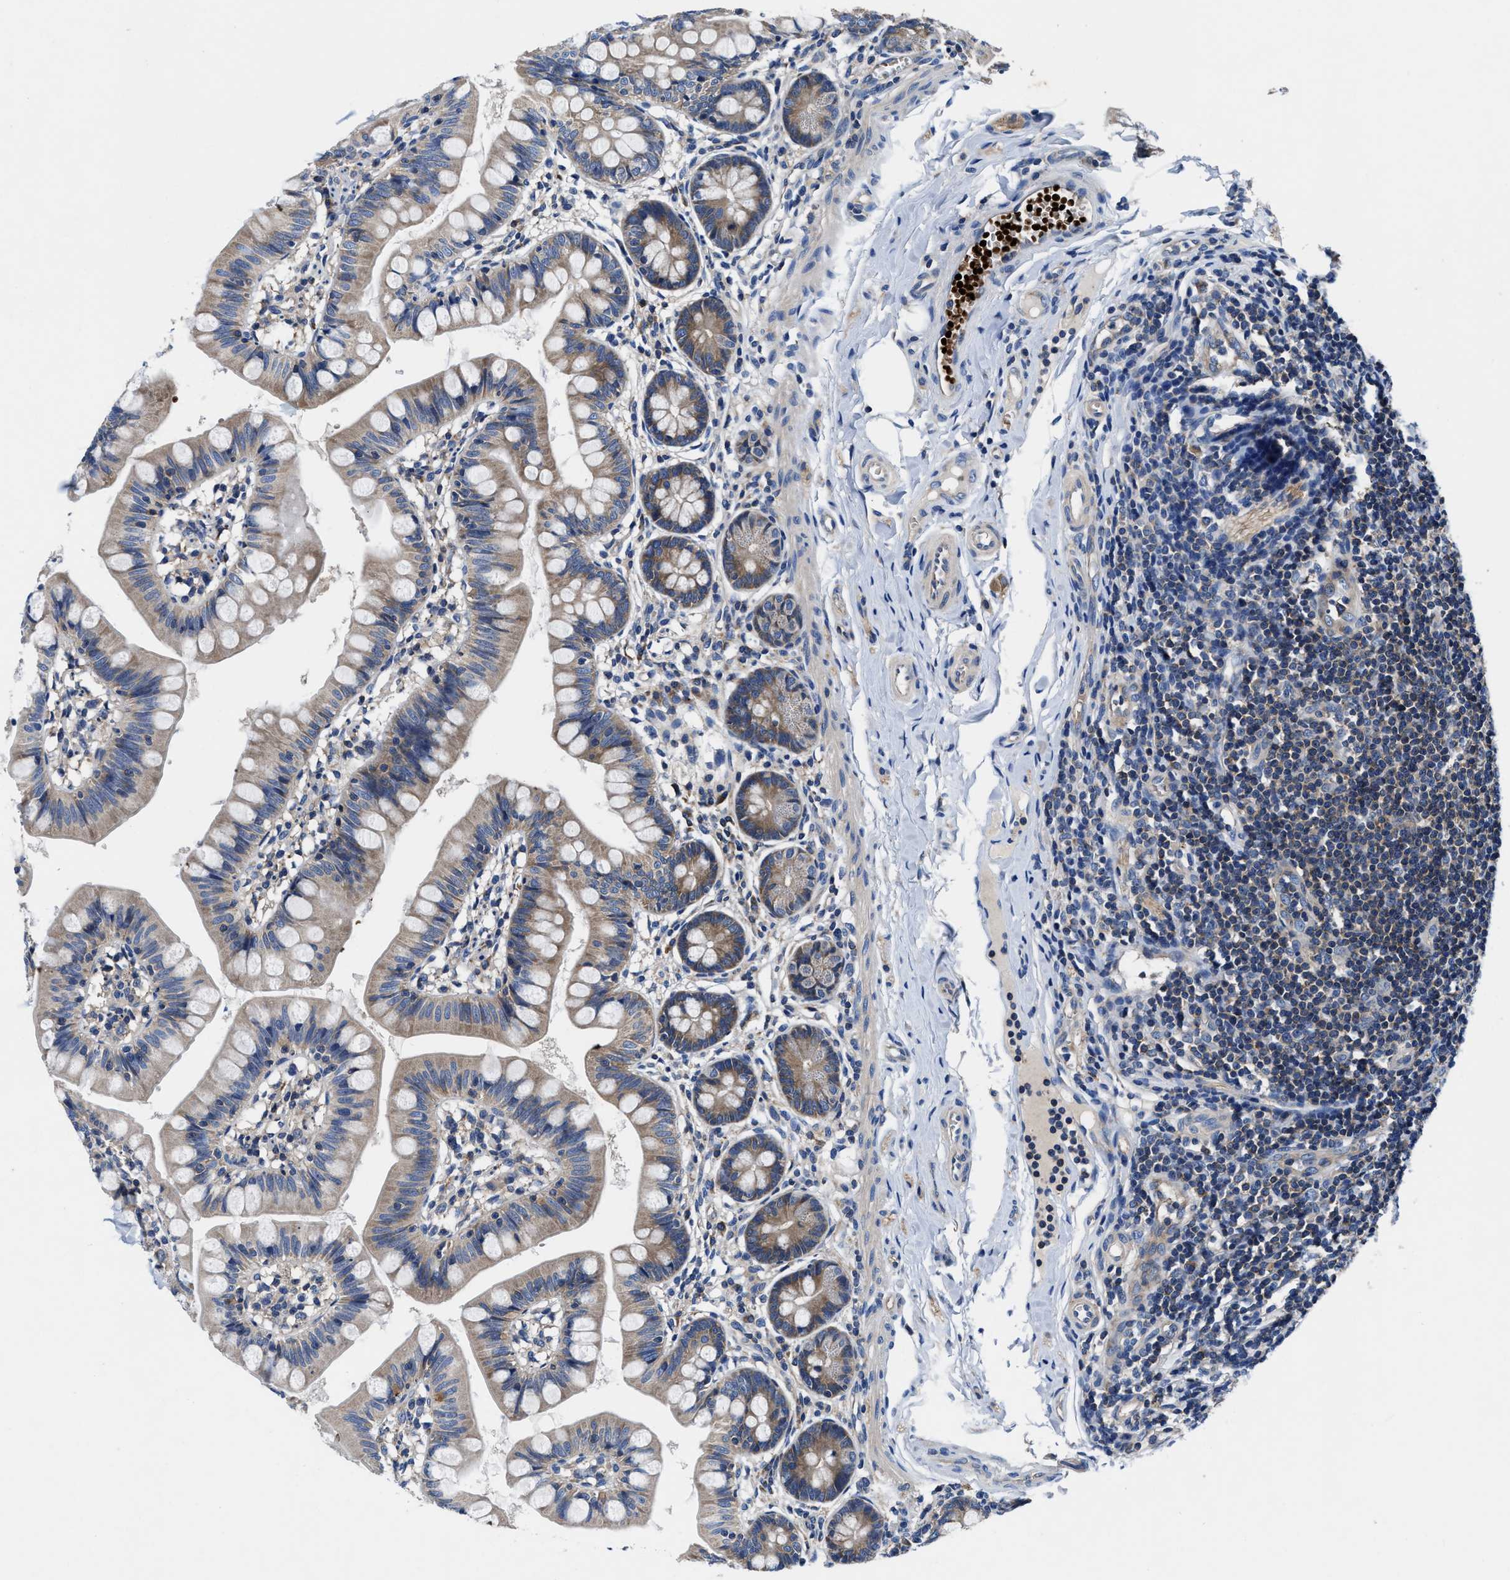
{"staining": {"intensity": "moderate", "quantity": ">75%", "location": "cytoplasmic/membranous"}, "tissue": "small intestine", "cell_type": "Glandular cells", "image_type": "normal", "snomed": [{"axis": "morphology", "description": "Normal tissue, NOS"}, {"axis": "topography", "description": "Small intestine"}], "caption": "Moderate cytoplasmic/membranous protein expression is present in approximately >75% of glandular cells in small intestine.", "gene": "PHLPP1", "patient": {"sex": "male", "age": 7}}